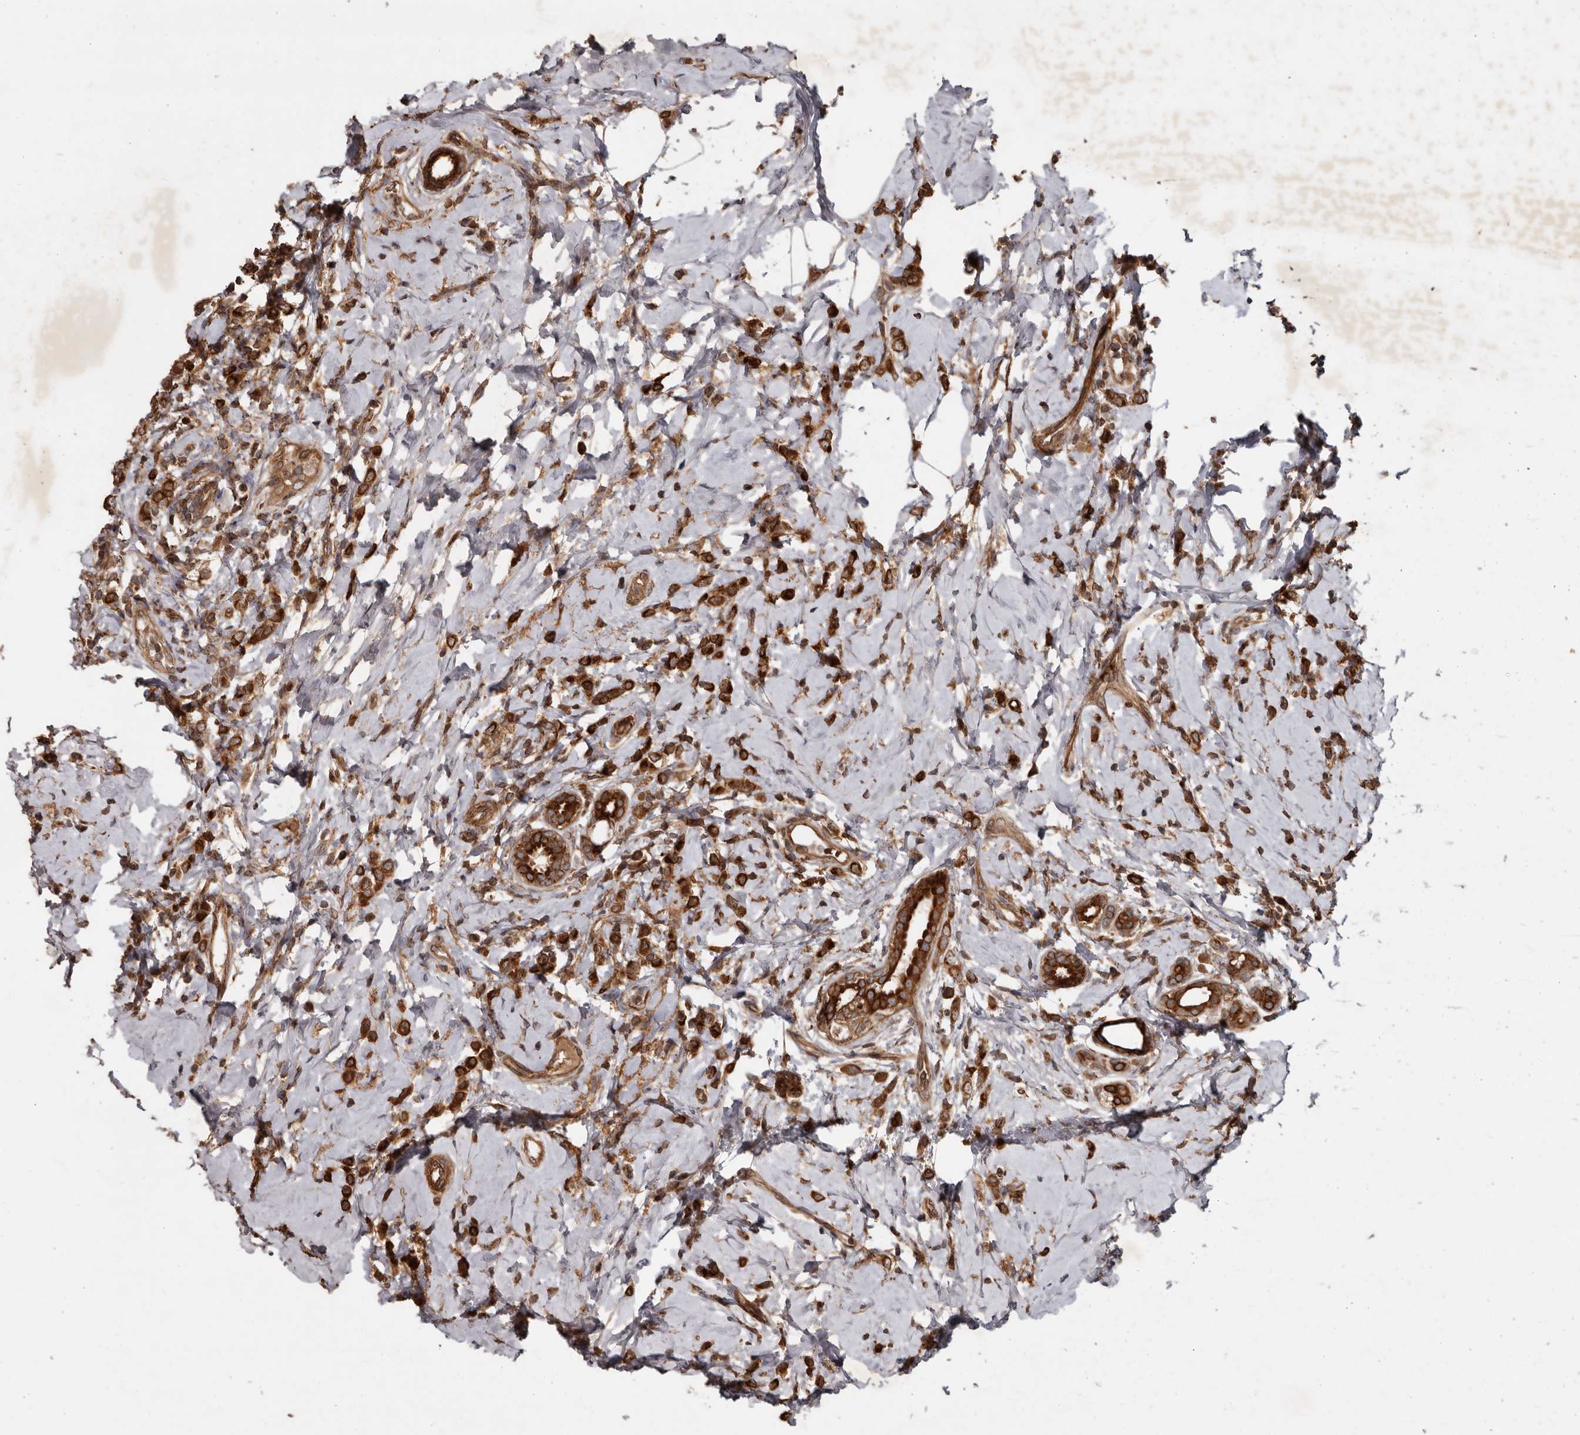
{"staining": {"intensity": "strong", "quantity": ">75%", "location": "cytoplasmic/membranous"}, "tissue": "breast cancer", "cell_type": "Tumor cells", "image_type": "cancer", "snomed": [{"axis": "morphology", "description": "Lobular carcinoma"}, {"axis": "topography", "description": "Breast"}], "caption": "High-magnification brightfield microscopy of lobular carcinoma (breast) stained with DAB (3,3'-diaminobenzidine) (brown) and counterstained with hematoxylin (blue). tumor cells exhibit strong cytoplasmic/membranous expression is seen in approximately>75% of cells.", "gene": "STK36", "patient": {"sex": "female", "age": 47}}